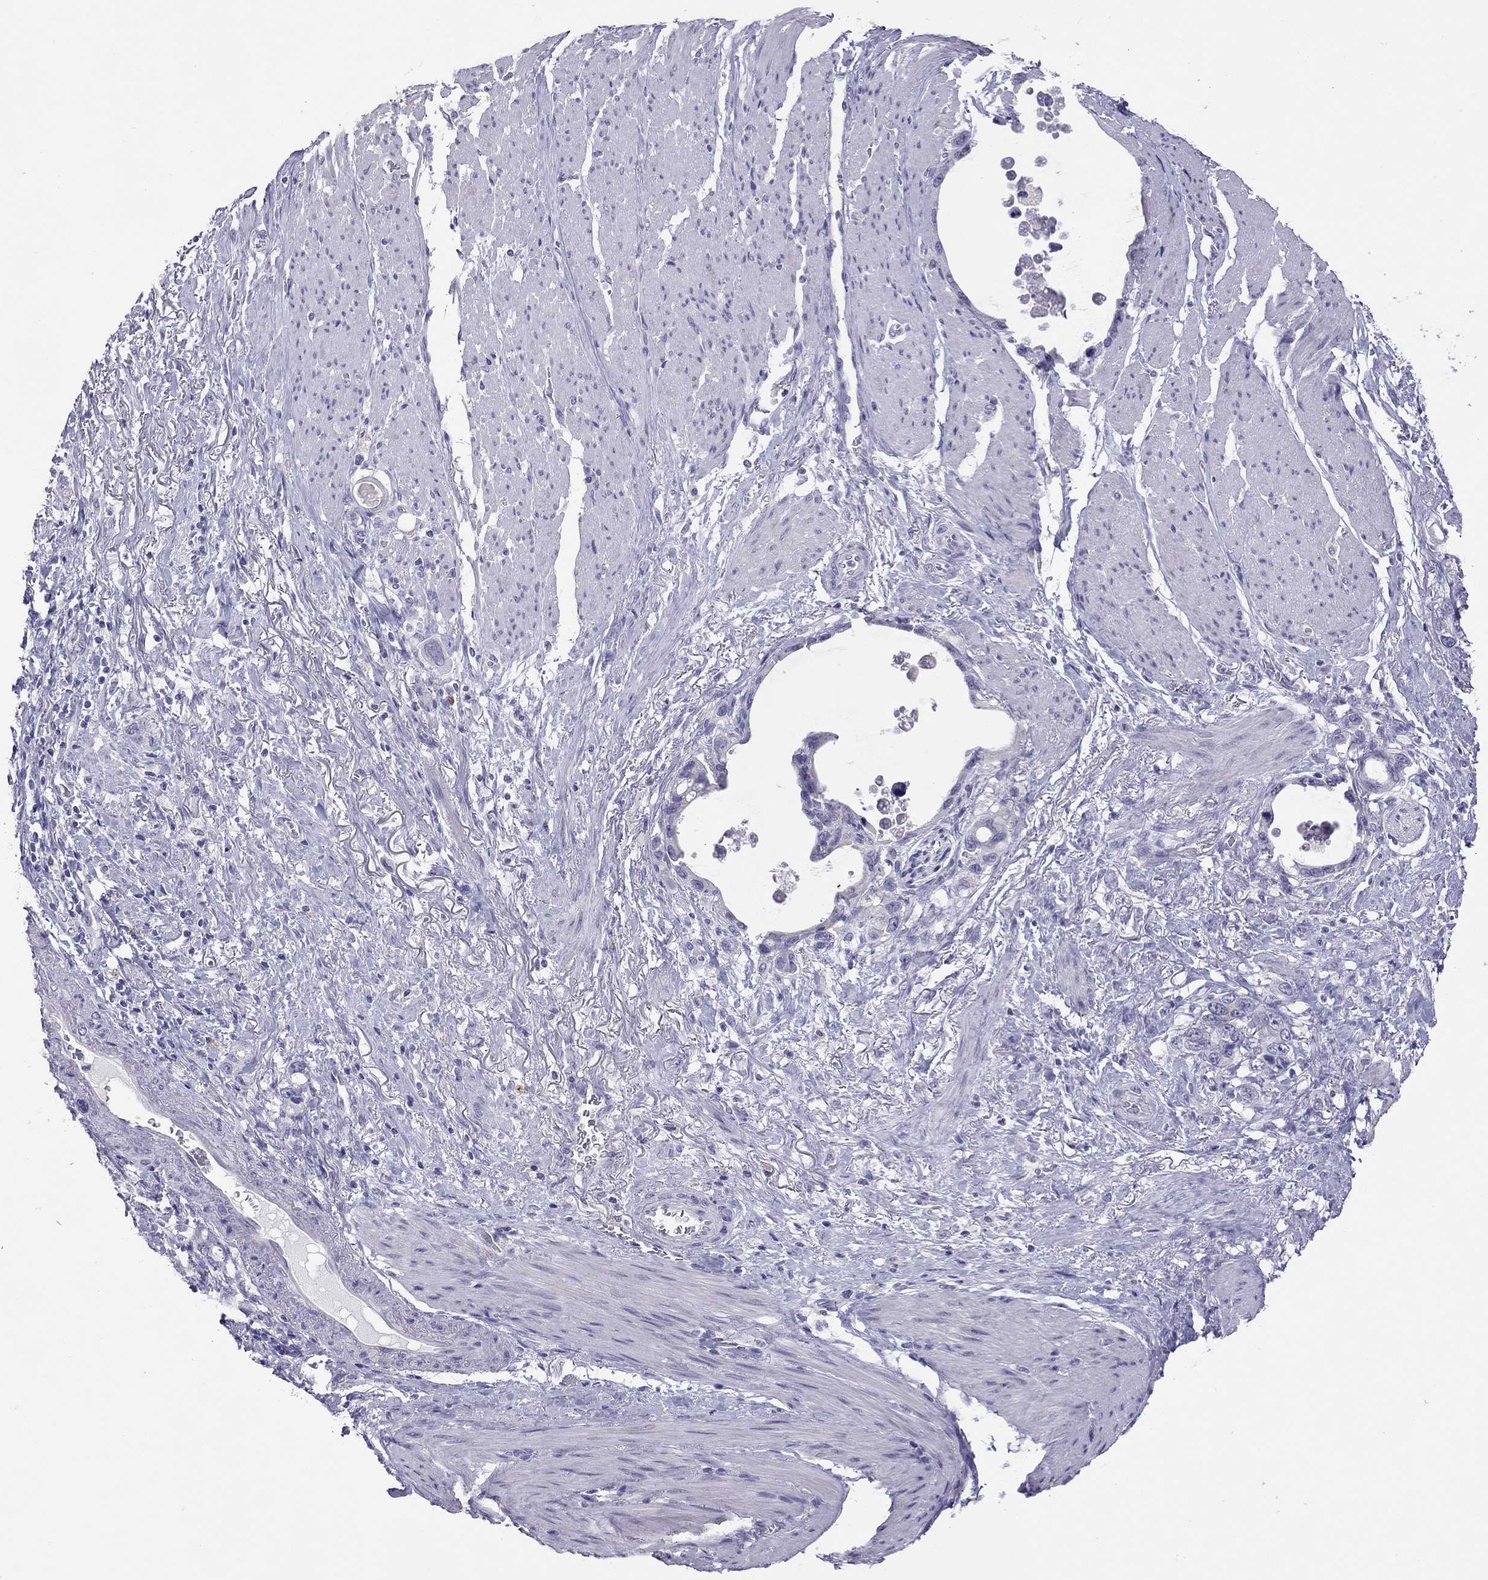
{"staining": {"intensity": "negative", "quantity": "none", "location": "none"}, "tissue": "stomach cancer", "cell_type": "Tumor cells", "image_type": "cancer", "snomed": [{"axis": "morphology", "description": "Adenocarcinoma, NOS"}, {"axis": "topography", "description": "Stomach, upper"}], "caption": "DAB (3,3'-diaminobenzidine) immunohistochemical staining of human stomach cancer (adenocarcinoma) shows no significant expression in tumor cells.", "gene": "SLAMF1", "patient": {"sex": "male", "age": 74}}